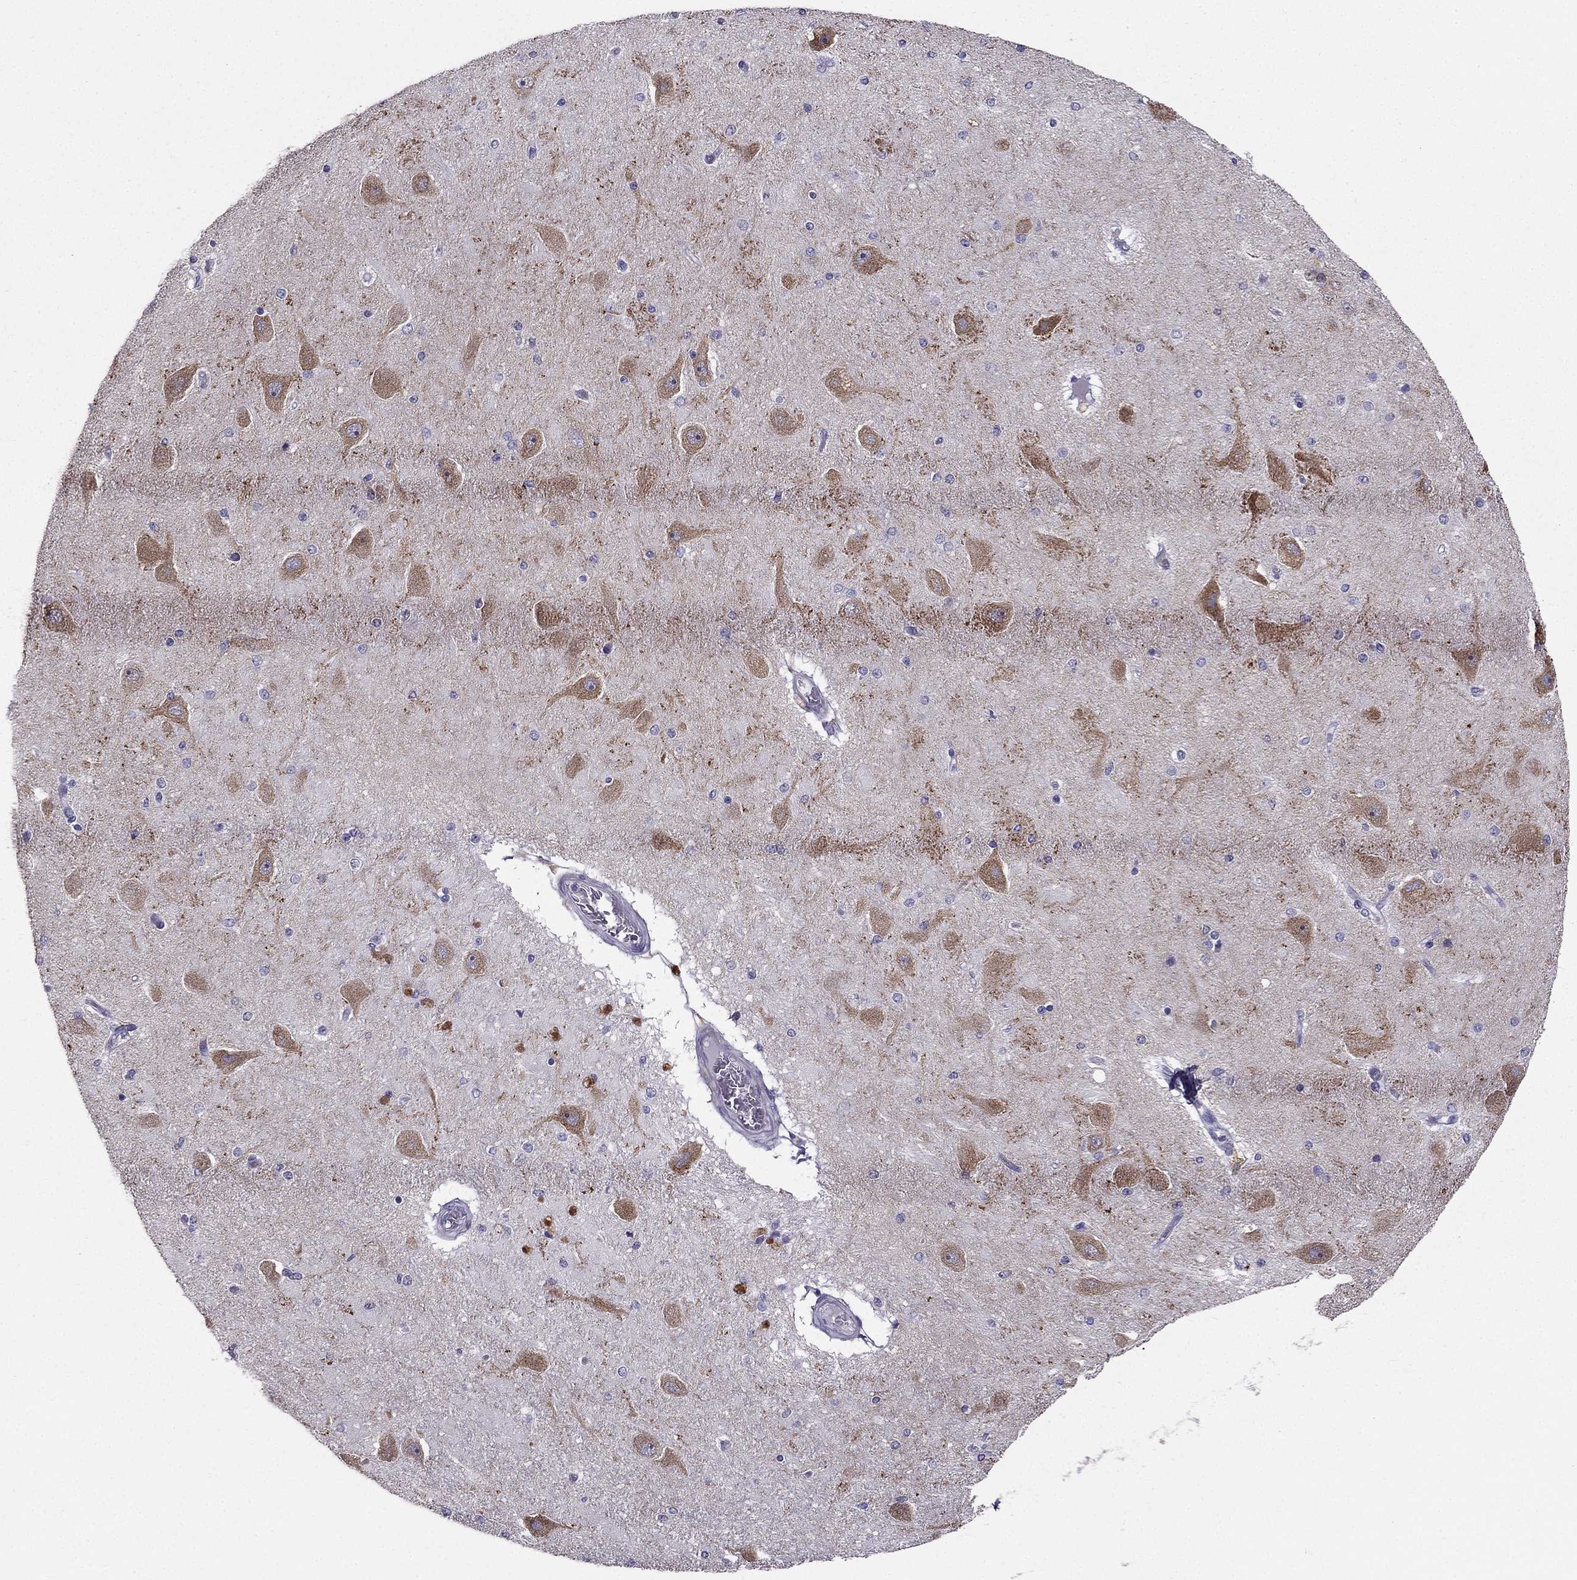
{"staining": {"intensity": "negative", "quantity": "none", "location": "none"}, "tissue": "hippocampus", "cell_type": "Glial cells", "image_type": "normal", "snomed": [{"axis": "morphology", "description": "Normal tissue, NOS"}, {"axis": "topography", "description": "Hippocampus"}], "caption": "The immunohistochemistry photomicrograph has no significant staining in glial cells of hippocampus.", "gene": "LMTK3", "patient": {"sex": "female", "age": 54}}